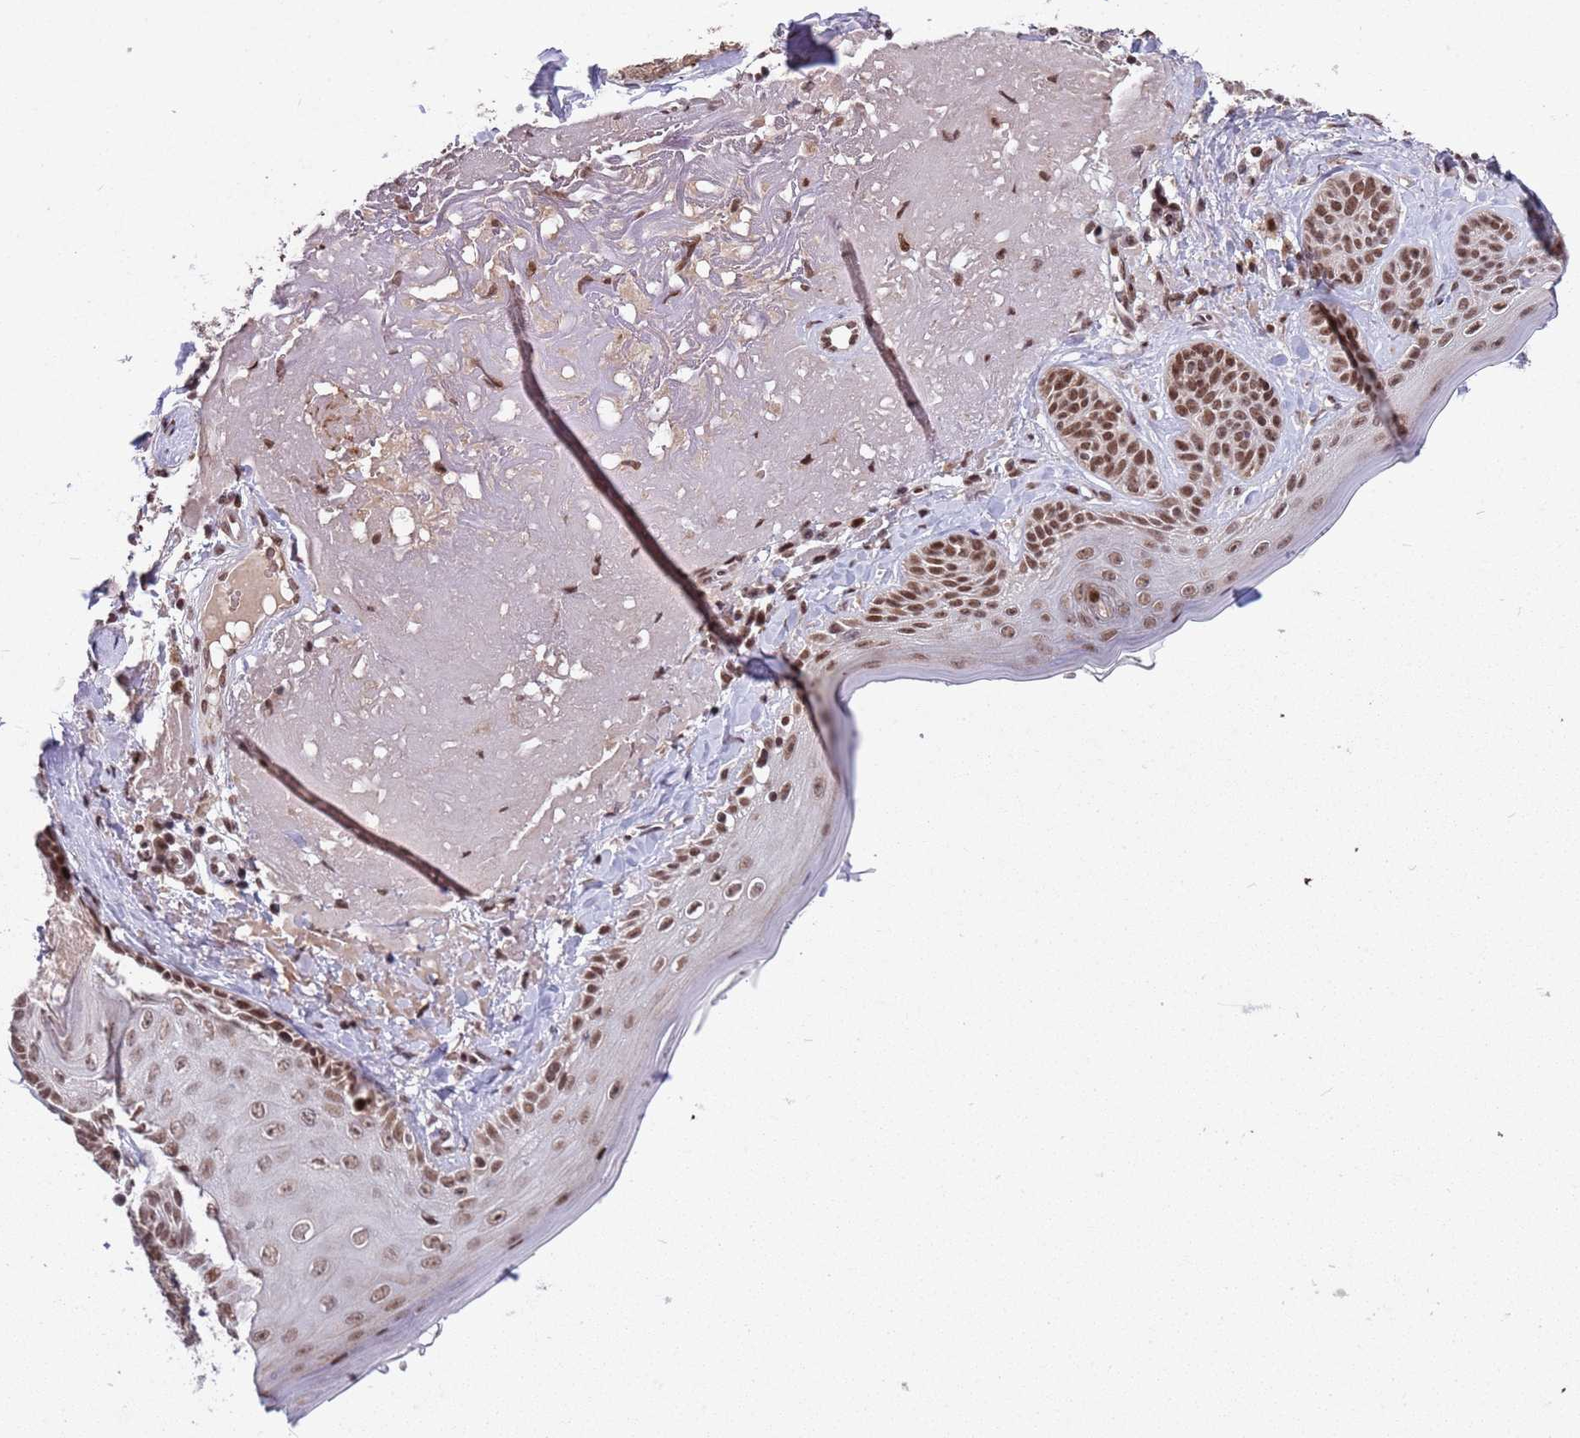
{"staining": {"intensity": "moderate", "quantity": ">75%", "location": "nuclear"}, "tissue": "skin cancer", "cell_type": "Tumor cells", "image_type": "cancer", "snomed": [{"axis": "morphology", "description": "Basal cell carcinoma"}, {"axis": "topography", "description": "Skin"}], "caption": "The micrograph displays a brown stain indicating the presence of a protein in the nuclear of tumor cells in skin cancer.", "gene": "PPM1H", "patient": {"sex": "male", "age": 88}}